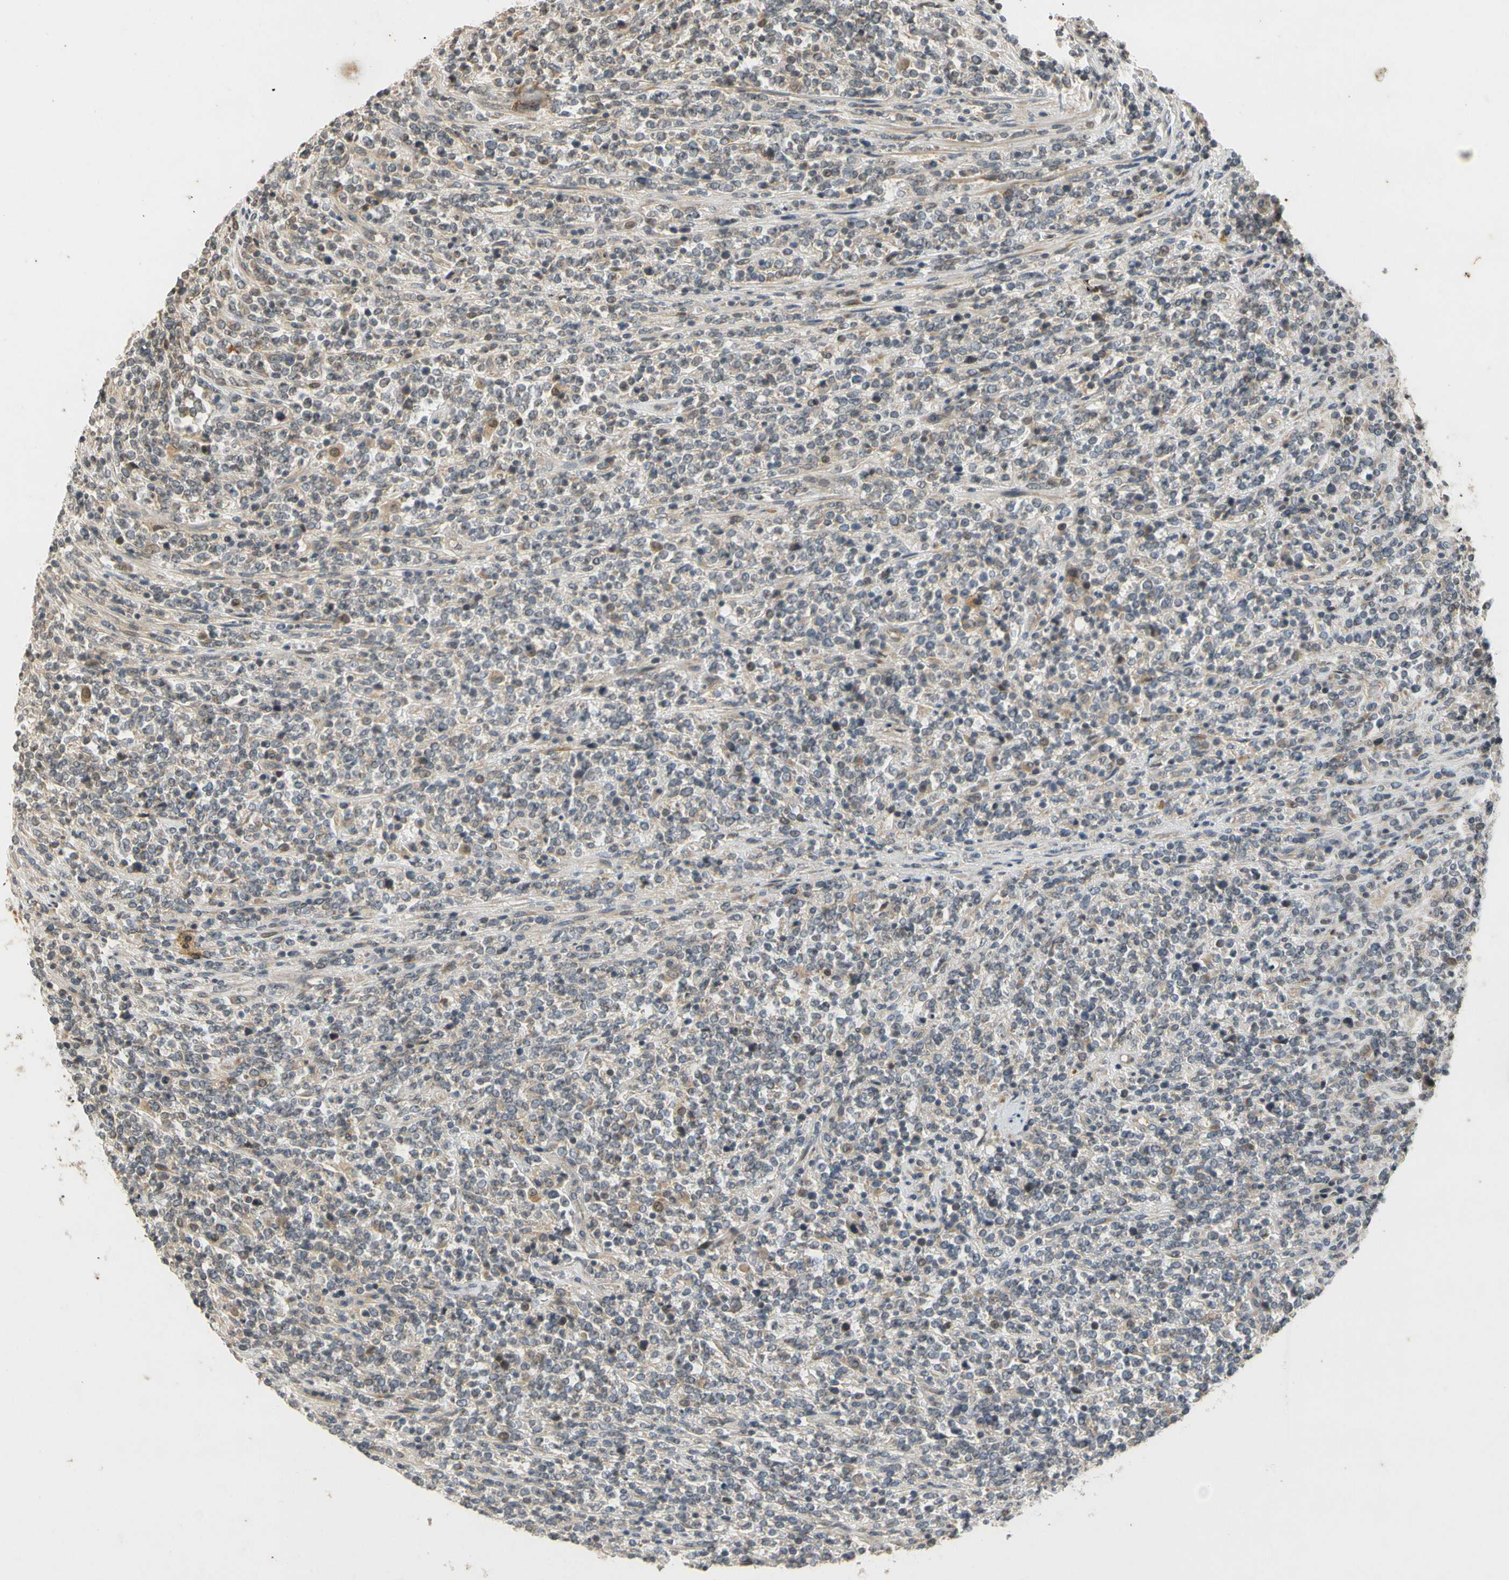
{"staining": {"intensity": "moderate", "quantity": ">75%", "location": "cytoplasmic/membranous"}, "tissue": "lymphoma", "cell_type": "Tumor cells", "image_type": "cancer", "snomed": [{"axis": "morphology", "description": "Malignant lymphoma, non-Hodgkin's type, High grade"}, {"axis": "topography", "description": "Soft tissue"}], "caption": "Protein expression analysis of lymphoma demonstrates moderate cytoplasmic/membranous staining in about >75% of tumor cells.", "gene": "ATP2C1", "patient": {"sex": "male", "age": 18}}